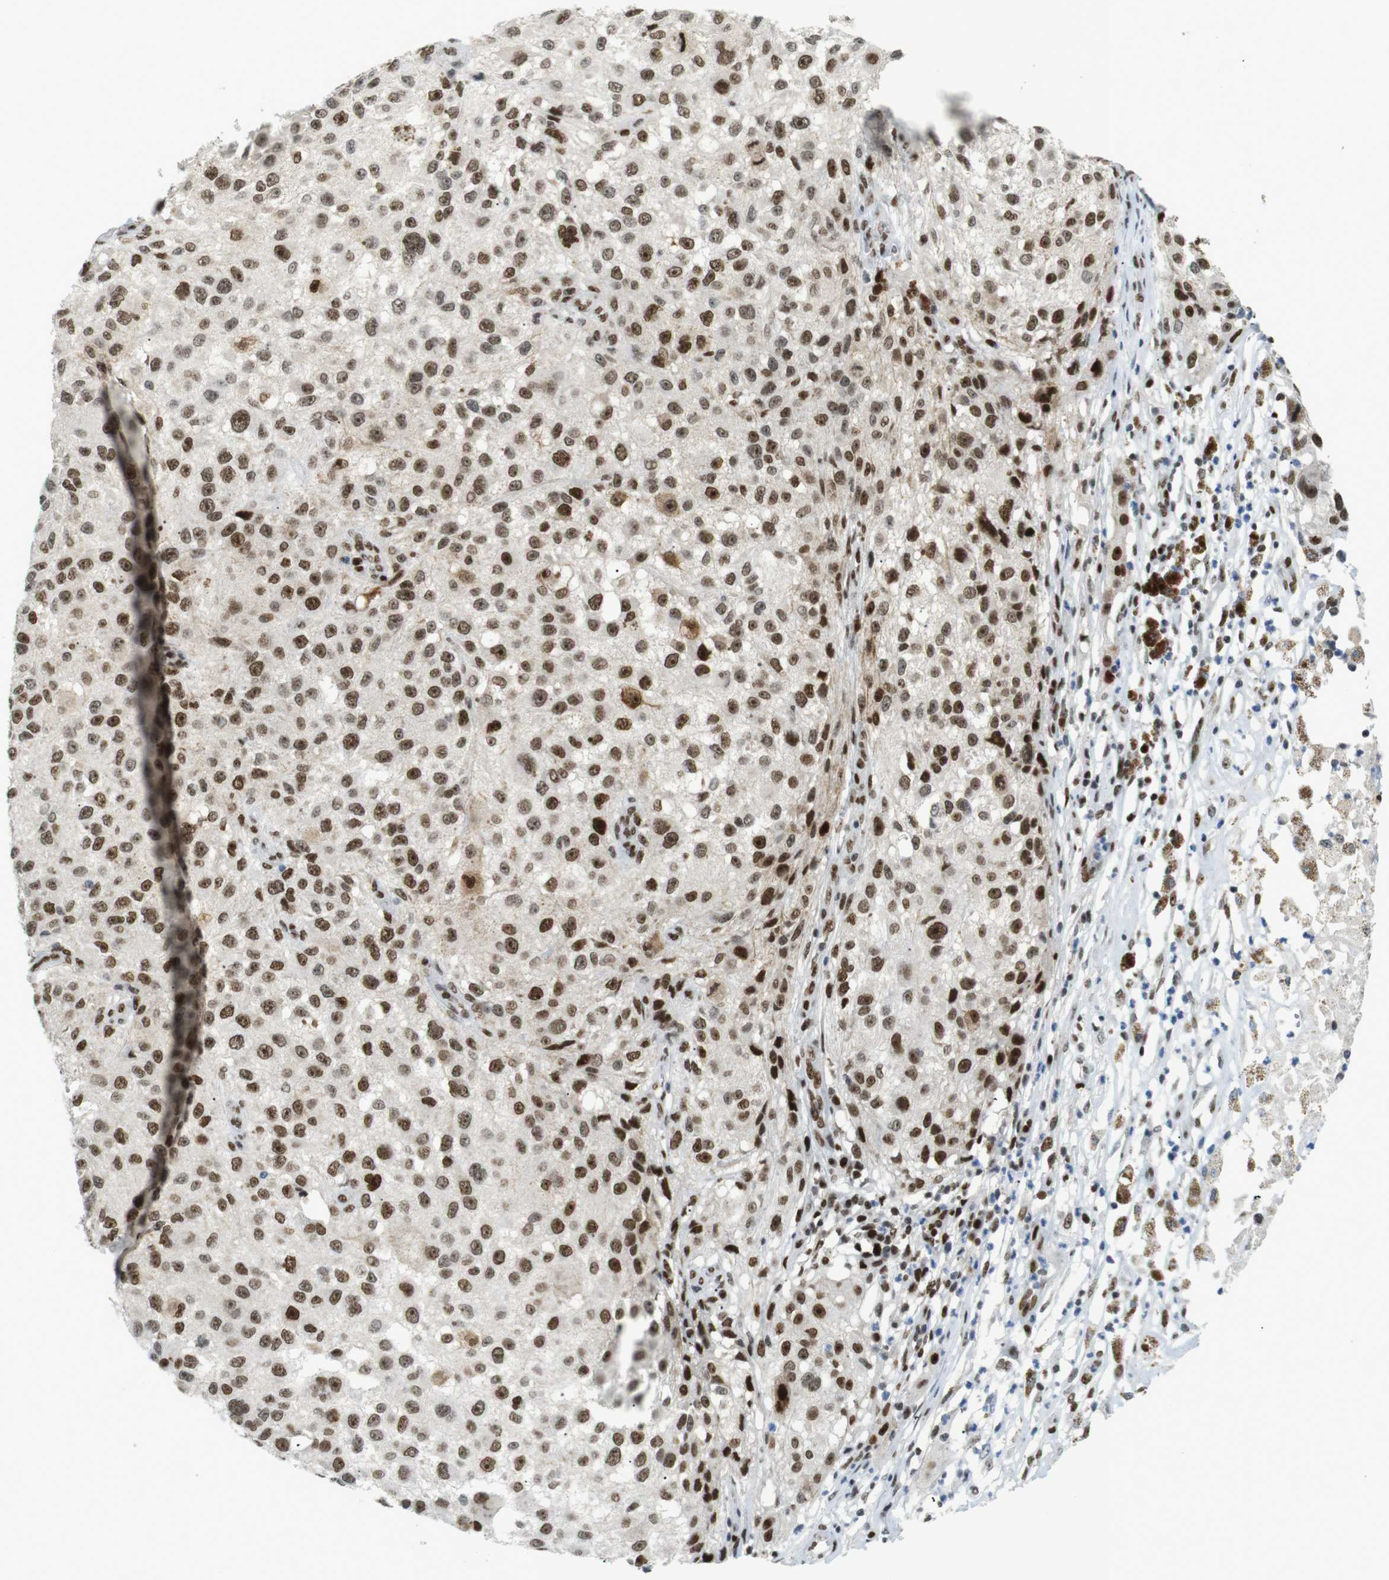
{"staining": {"intensity": "moderate", "quantity": ">75%", "location": "nuclear"}, "tissue": "melanoma", "cell_type": "Tumor cells", "image_type": "cancer", "snomed": [{"axis": "morphology", "description": "Necrosis, NOS"}, {"axis": "morphology", "description": "Malignant melanoma, NOS"}, {"axis": "topography", "description": "Skin"}], "caption": "IHC (DAB (3,3'-diaminobenzidine)) staining of human malignant melanoma demonstrates moderate nuclear protein positivity in approximately >75% of tumor cells. Nuclei are stained in blue.", "gene": "RIOX2", "patient": {"sex": "female", "age": 87}}